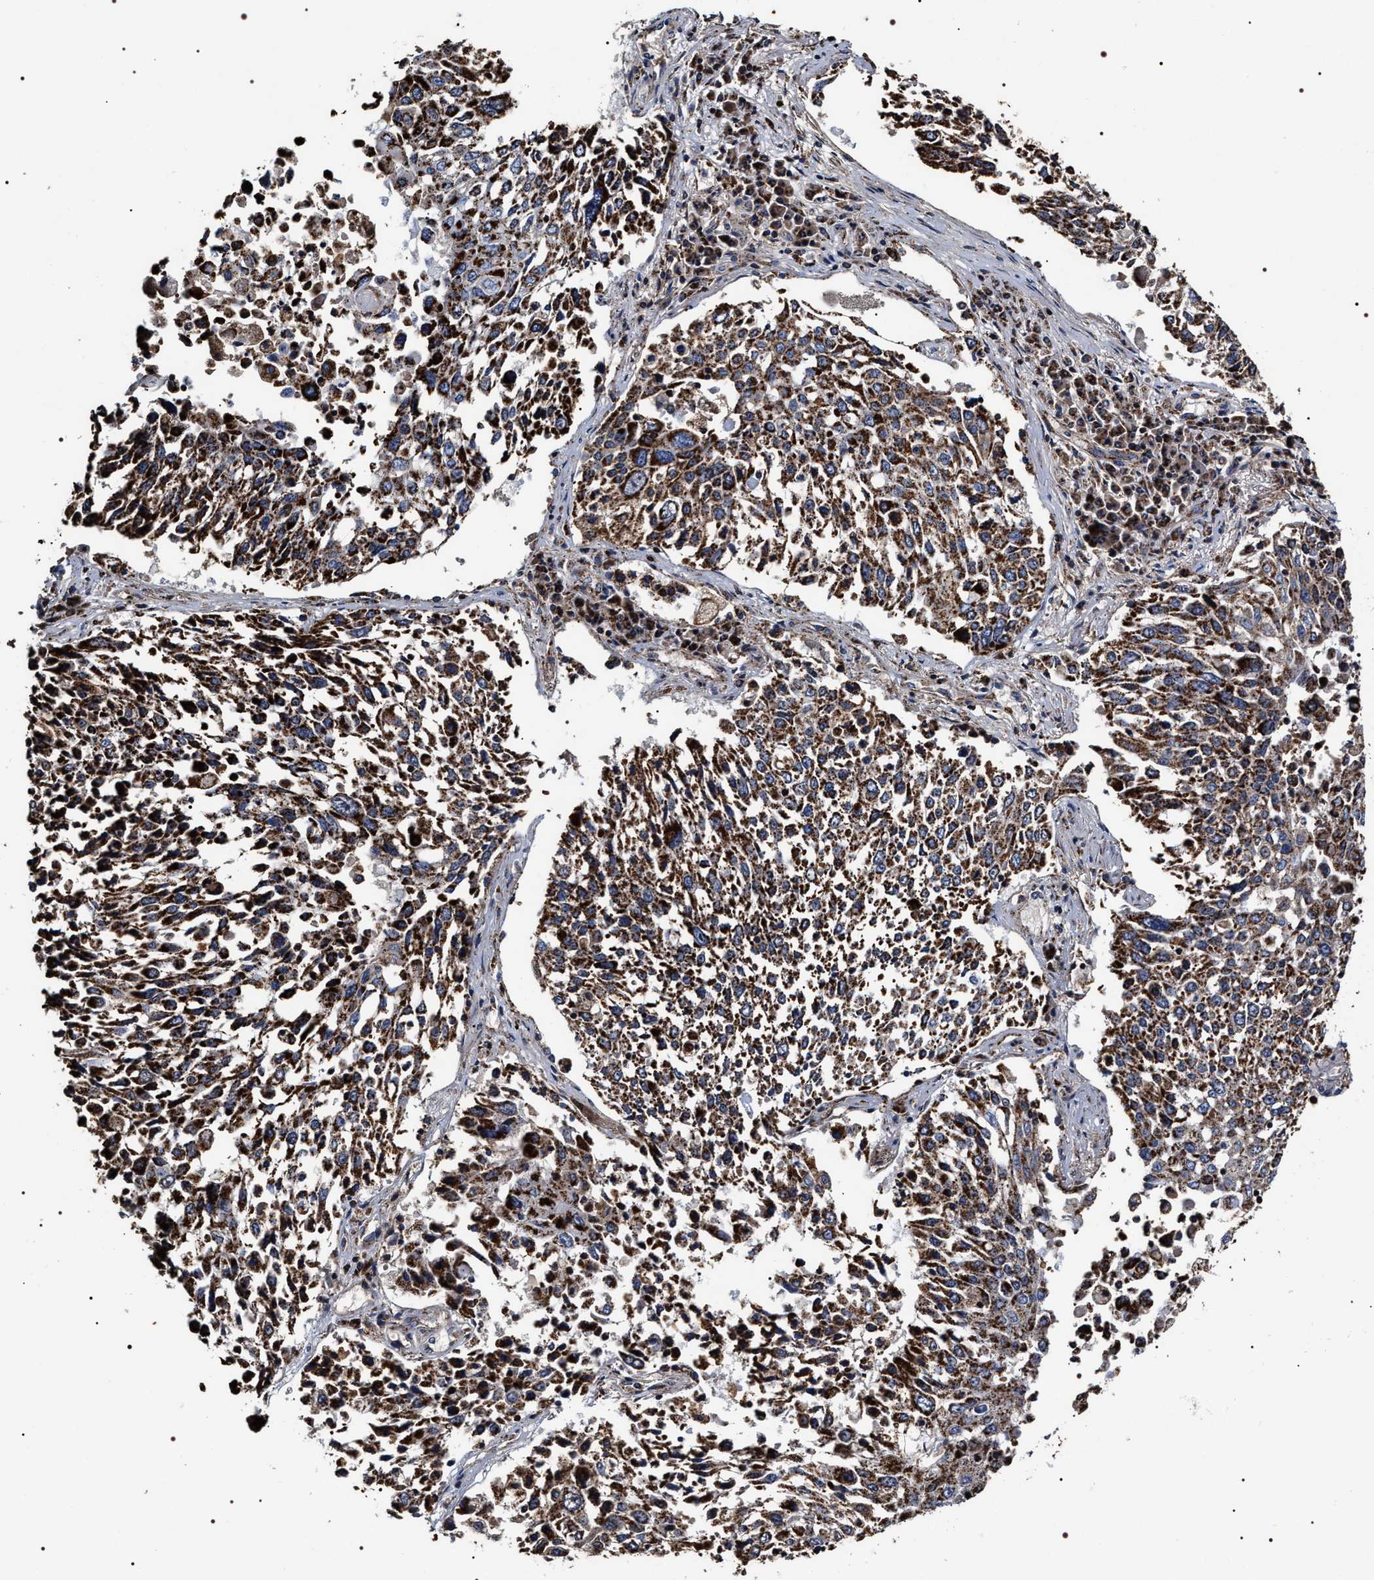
{"staining": {"intensity": "strong", "quantity": ">75%", "location": "cytoplasmic/membranous"}, "tissue": "lung cancer", "cell_type": "Tumor cells", "image_type": "cancer", "snomed": [{"axis": "morphology", "description": "Squamous cell carcinoma, NOS"}, {"axis": "topography", "description": "Lung"}], "caption": "Protein expression analysis of lung squamous cell carcinoma reveals strong cytoplasmic/membranous expression in about >75% of tumor cells. The staining was performed using DAB (3,3'-diaminobenzidine) to visualize the protein expression in brown, while the nuclei were stained in blue with hematoxylin (Magnification: 20x).", "gene": "COG5", "patient": {"sex": "male", "age": 65}}